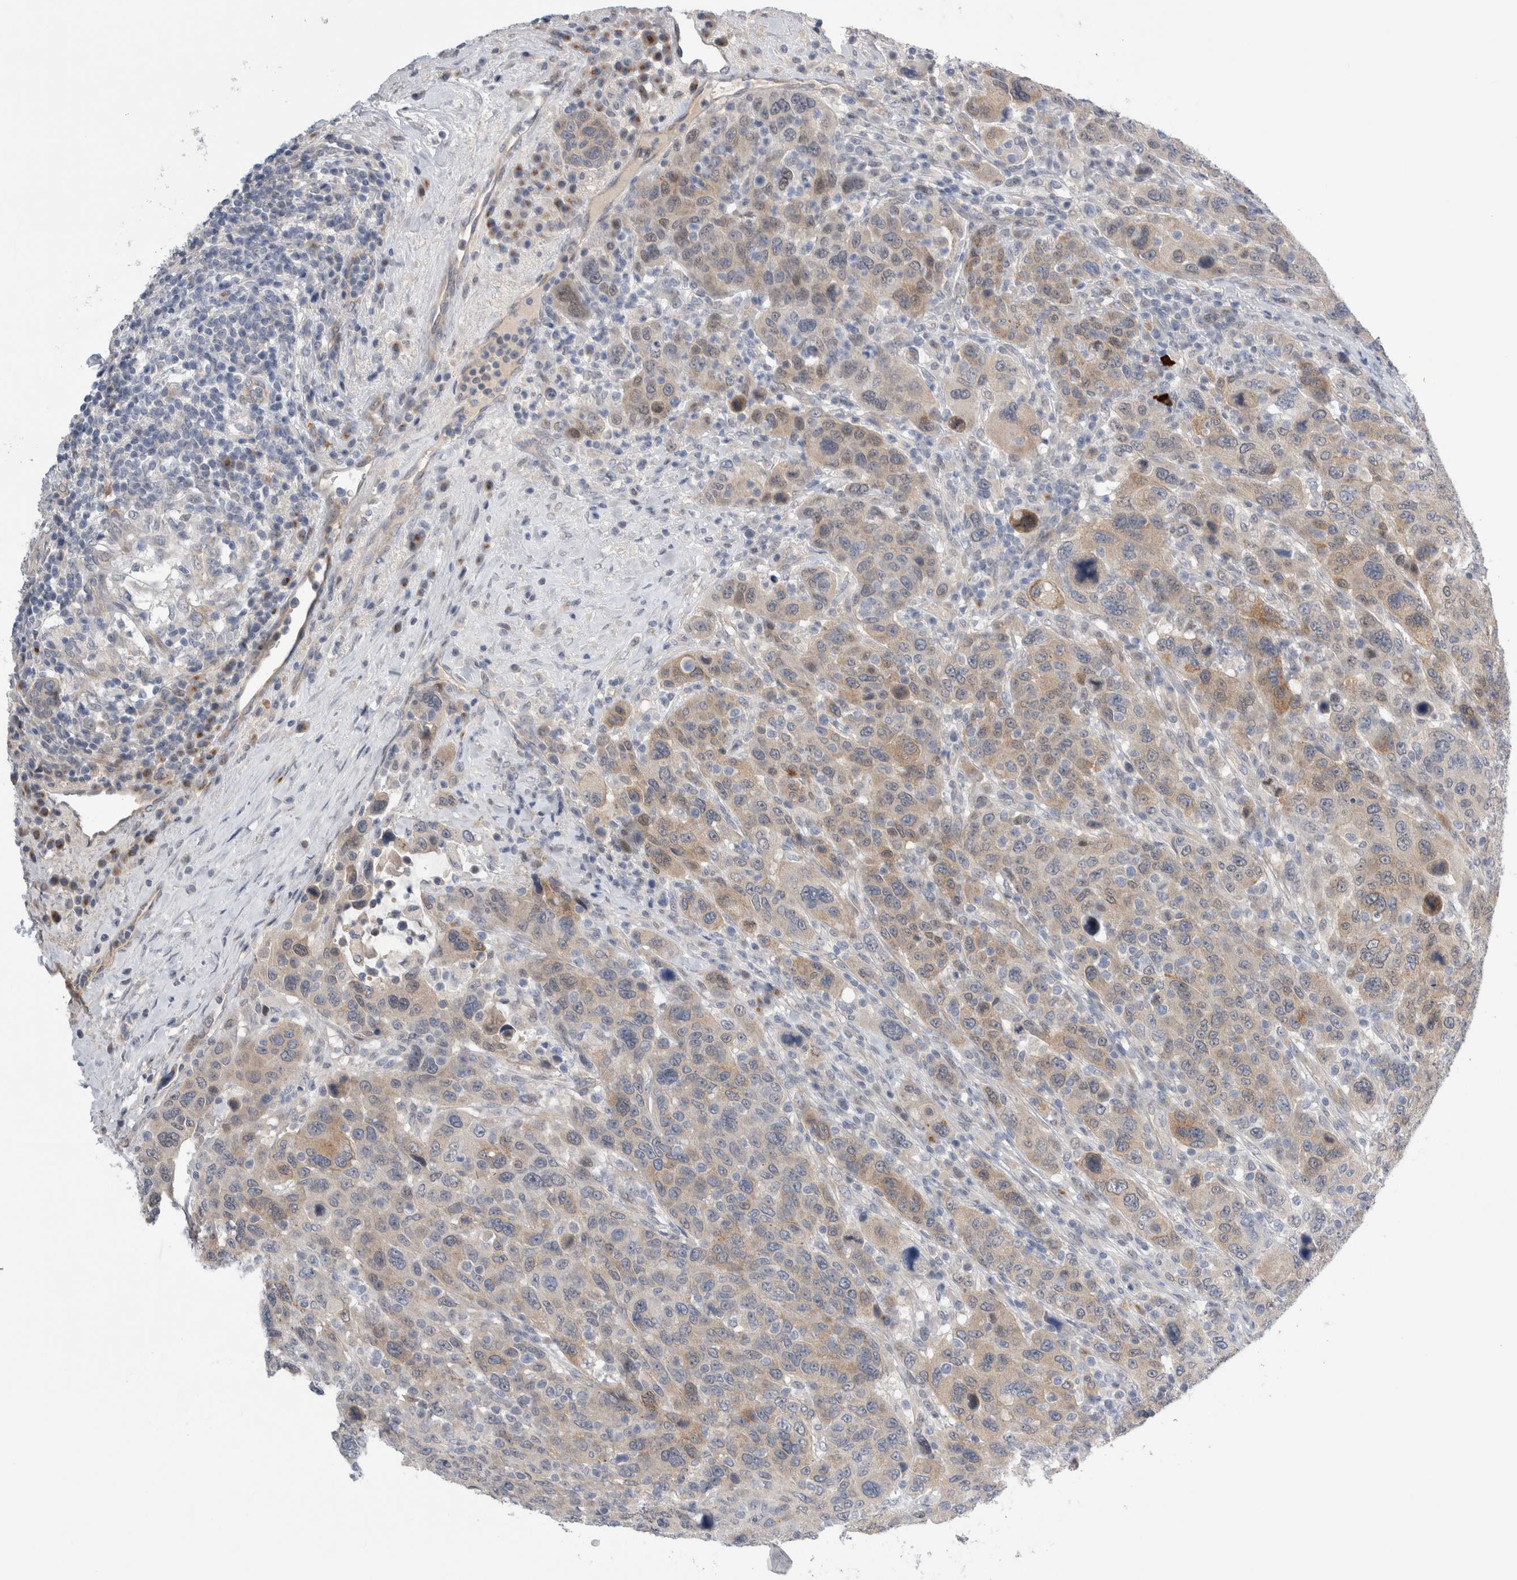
{"staining": {"intensity": "weak", "quantity": ">75%", "location": "cytoplasmic/membranous,nuclear"}, "tissue": "breast cancer", "cell_type": "Tumor cells", "image_type": "cancer", "snomed": [{"axis": "morphology", "description": "Duct carcinoma"}, {"axis": "topography", "description": "Breast"}], "caption": "Protein staining displays weak cytoplasmic/membranous and nuclear positivity in approximately >75% of tumor cells in breast intraductal carcinoma. (Brightfield microscopy of DAB IHC at high magnification).", "gene": "TAFA5", "patient": {"sex": "female", "age": 37}}